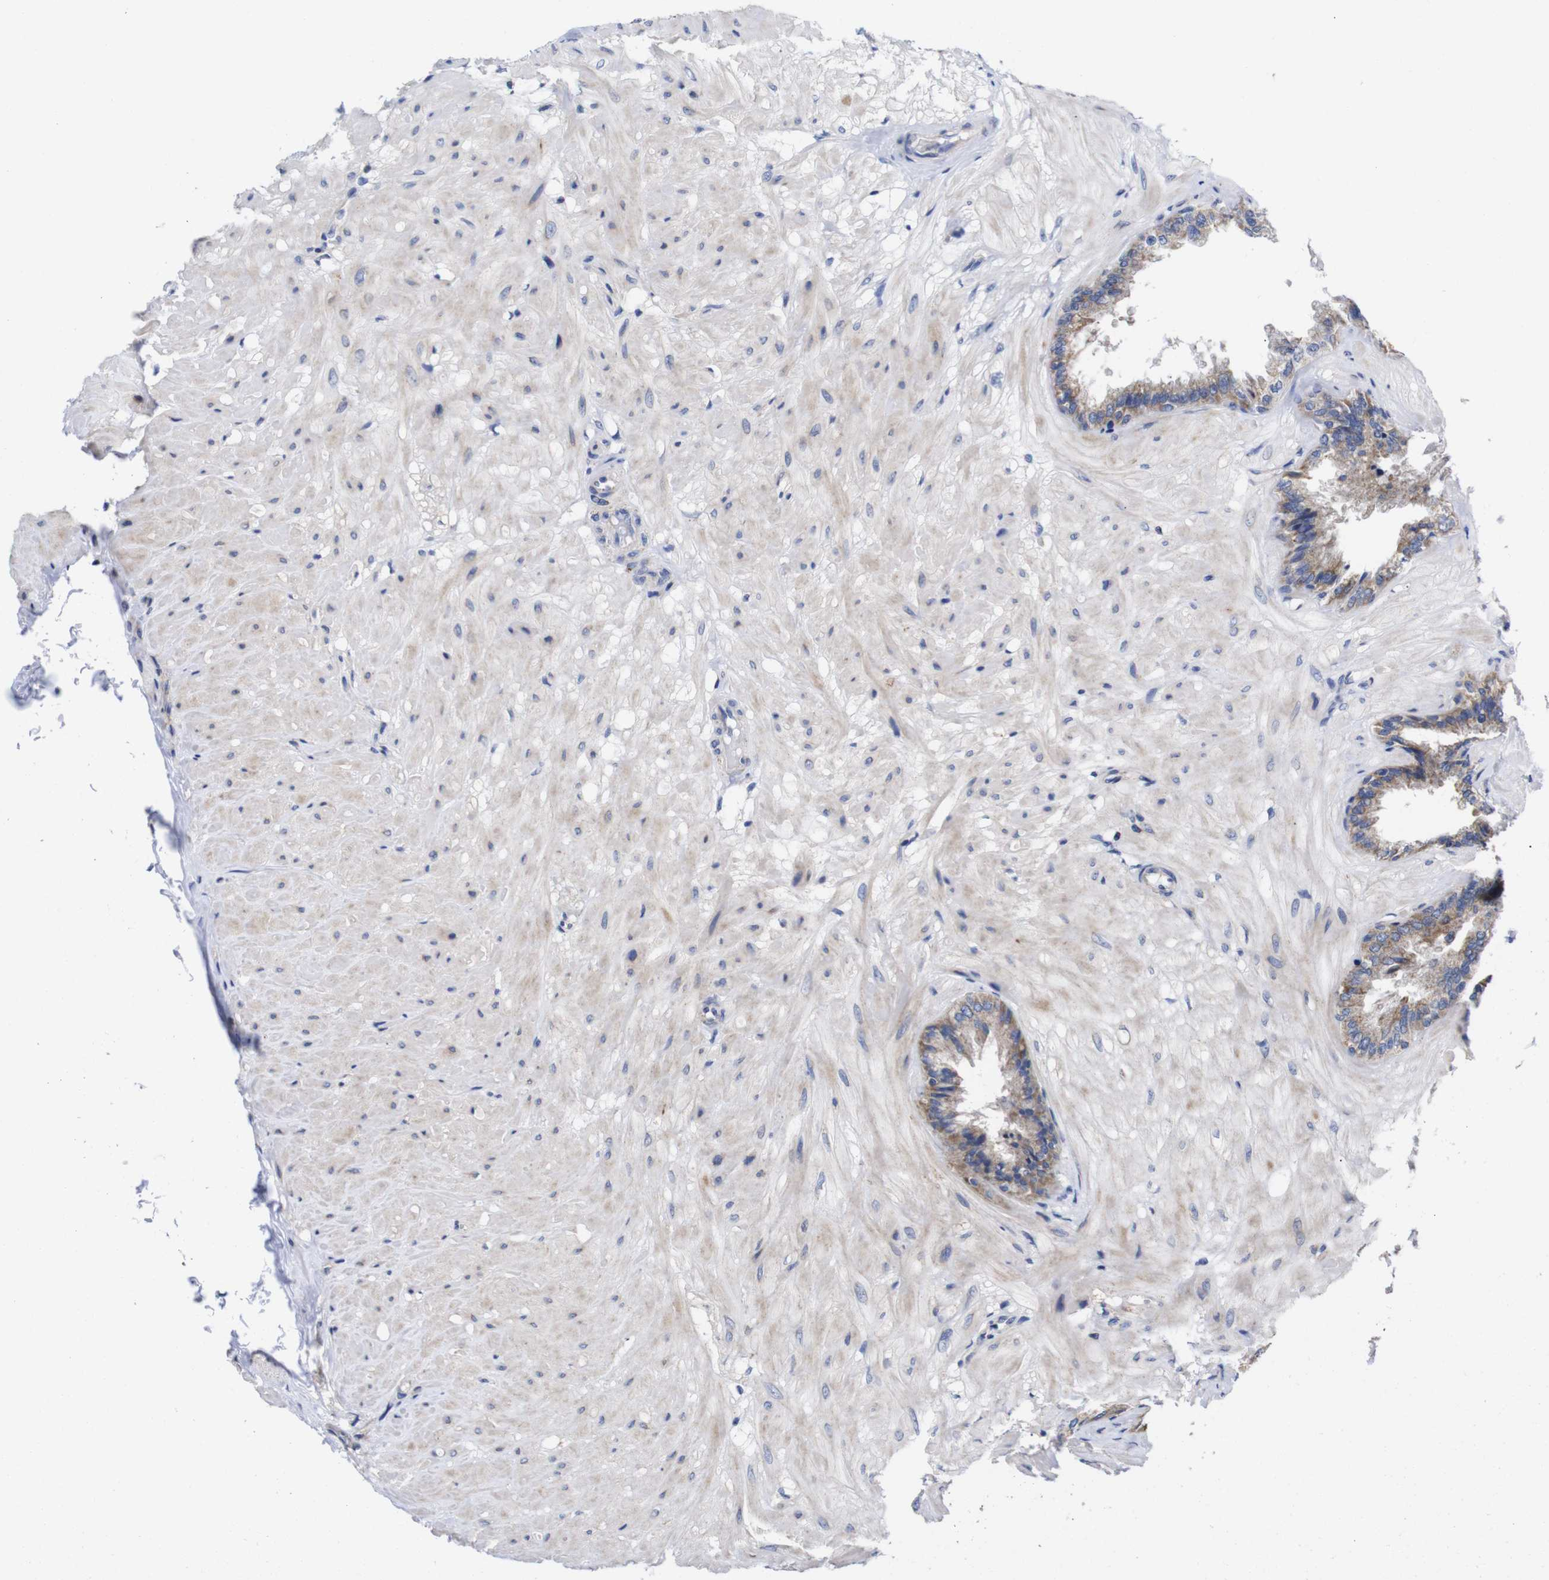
{"staining": {"intensity": "moderate", "quantity": ">75%", "location": "cytoplasmic/membranous"}, "tissue": "seminal vesicle", "cell_type": "Glandular cells", "image_type": "normal", "snomed": [{"axis": "morphology", "description": "Normal tissue, NOS"}, {"axis": "topography", "description": "Seminal veicle"}], "caption": "IHC of unremarkable seminal vesicle reveals medium levels of moderate cytoplasmic/membranous expression in about >75% of glandular cells. The protein is shown in brown color, while the nuclei are stained blue.", "gene": "OPN3", "patient": {"sex": "male", "age": 46}}